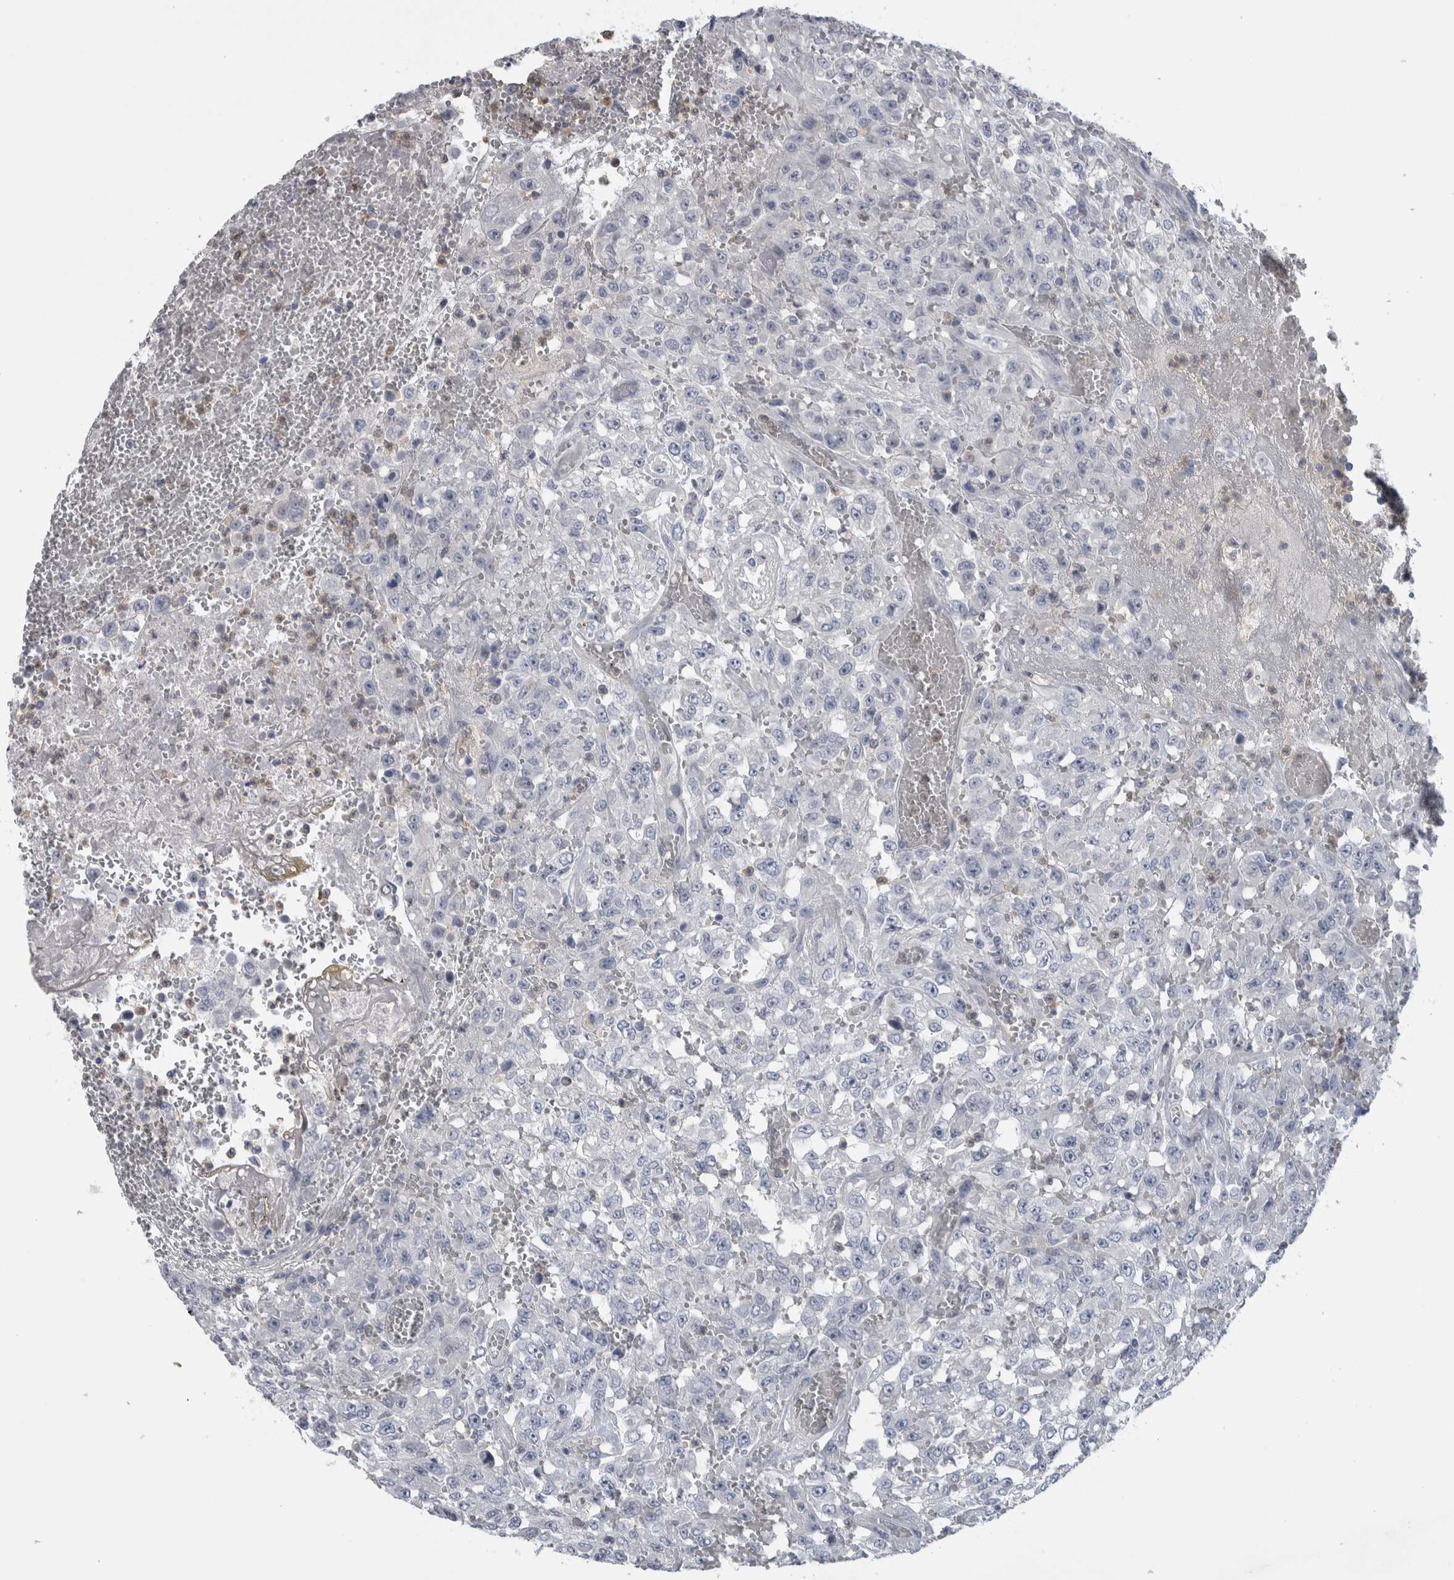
{"staining": {"intensity": "negative", "quantity": "none", "location": "none"}, "tissue": "urothelial cancer", "cell_type": "Tumor cells", "image_type": "cancer", "snomed": [{"axis": "morphology", "description": "Urothelial carcinoma, High grade"}, {"axis": "topography", "description": "Urinary bladder"}], "caption": "An immunohistochemistry image of urothelial carcinoma (high-grade) is shown. There is no staining in tumor cells of urothelial carcinoma (high-grade).", "gene": "NAPRT", "patient": {"sex": "male", "age": 46}}